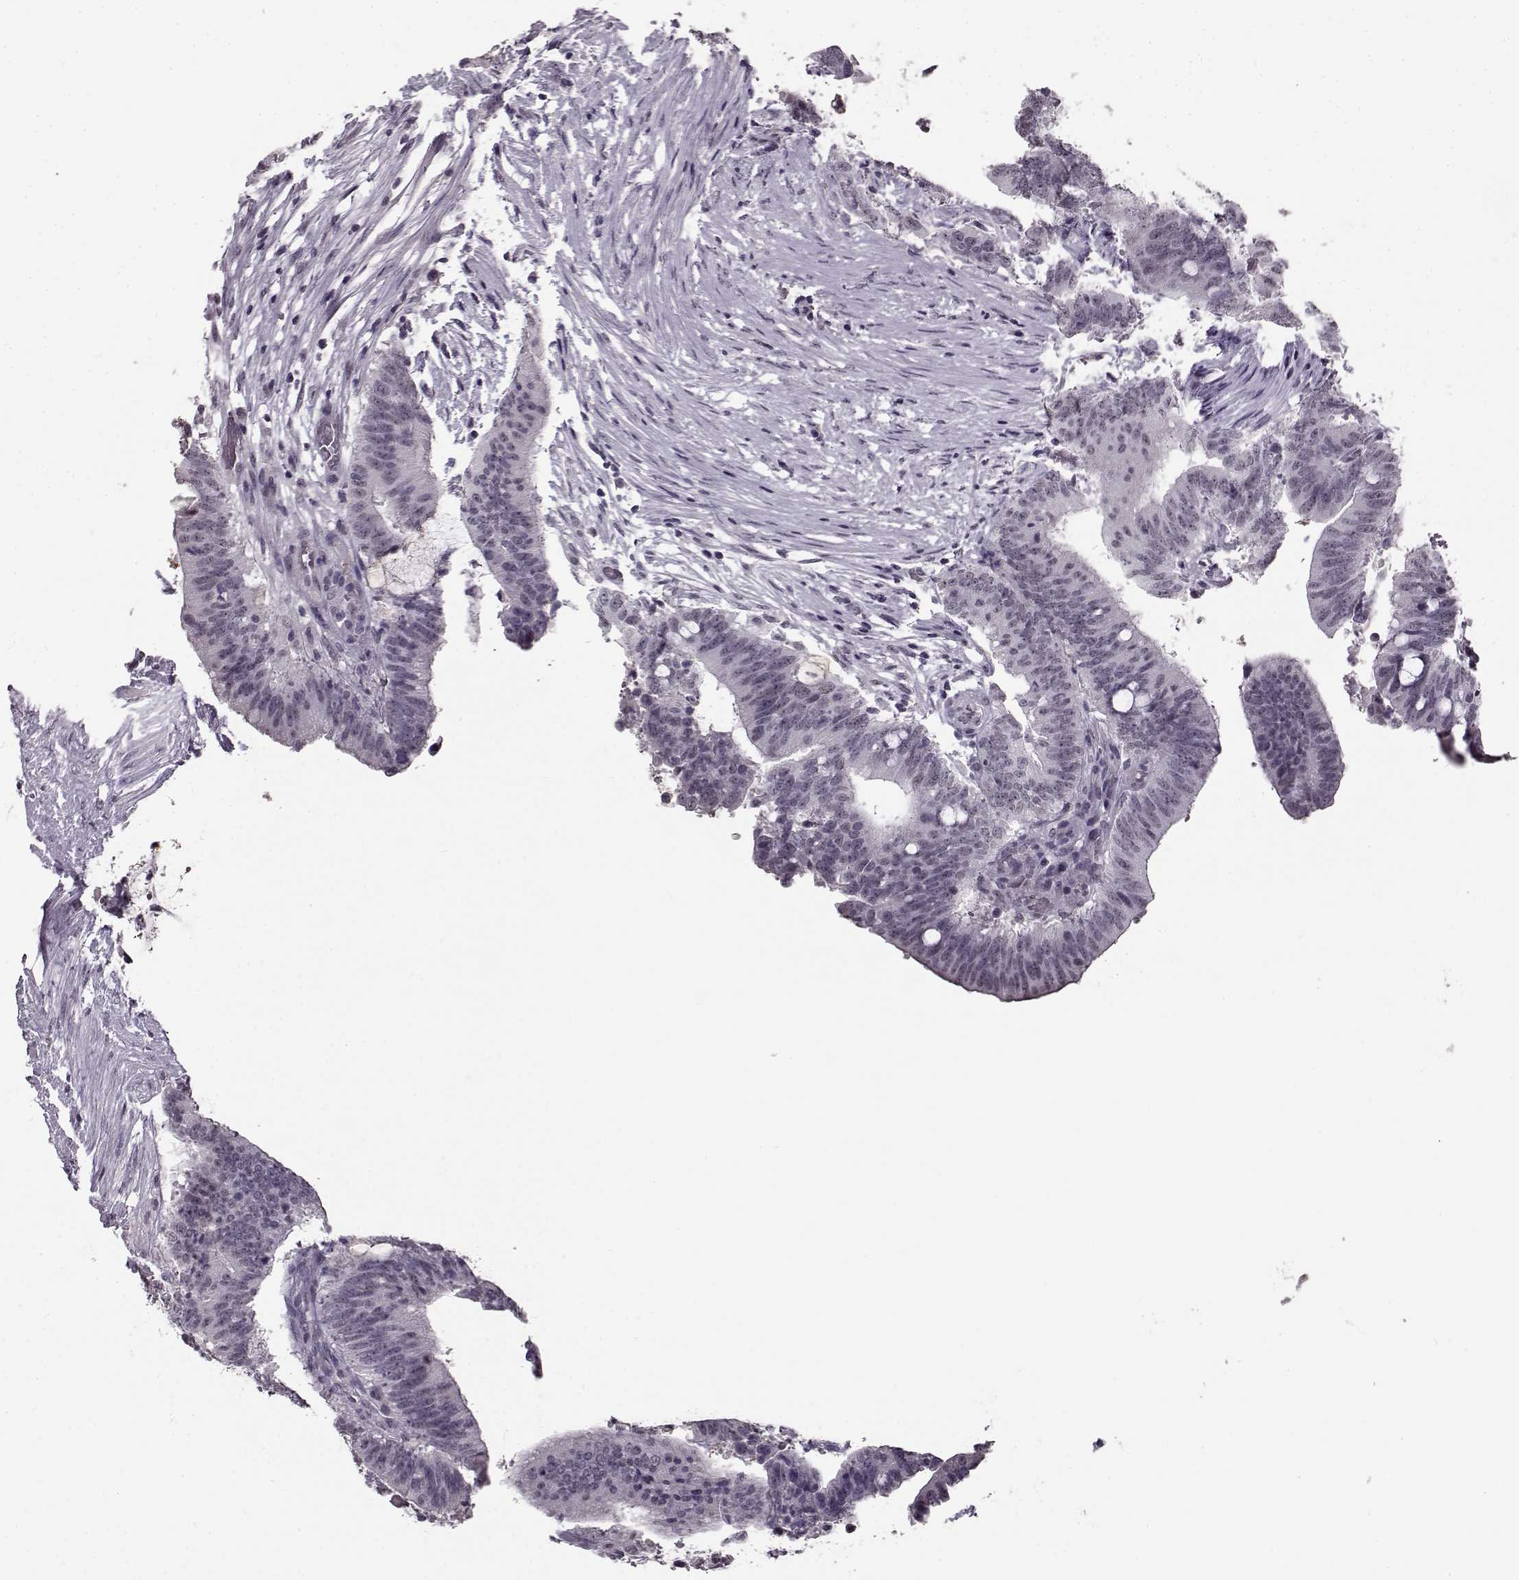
{"staining": {"intensity": "negative", "quantity": "none", "location": "none"}, "tissue": "colorectal cancer", "cell_type": "Tumor cells", "image_type": "cancer", "snomed": [{"axis": "morphology", "description": "Adenocarcinoma, NOS"}, {"axis": "topography", "description": "Colon"}], "caption": "The photomicrograph displays no staining of tumor cells in adenocarcinoma (colorectal).", "gene": "RP1L1", "patient": {"sex": "female", "age": 43}}